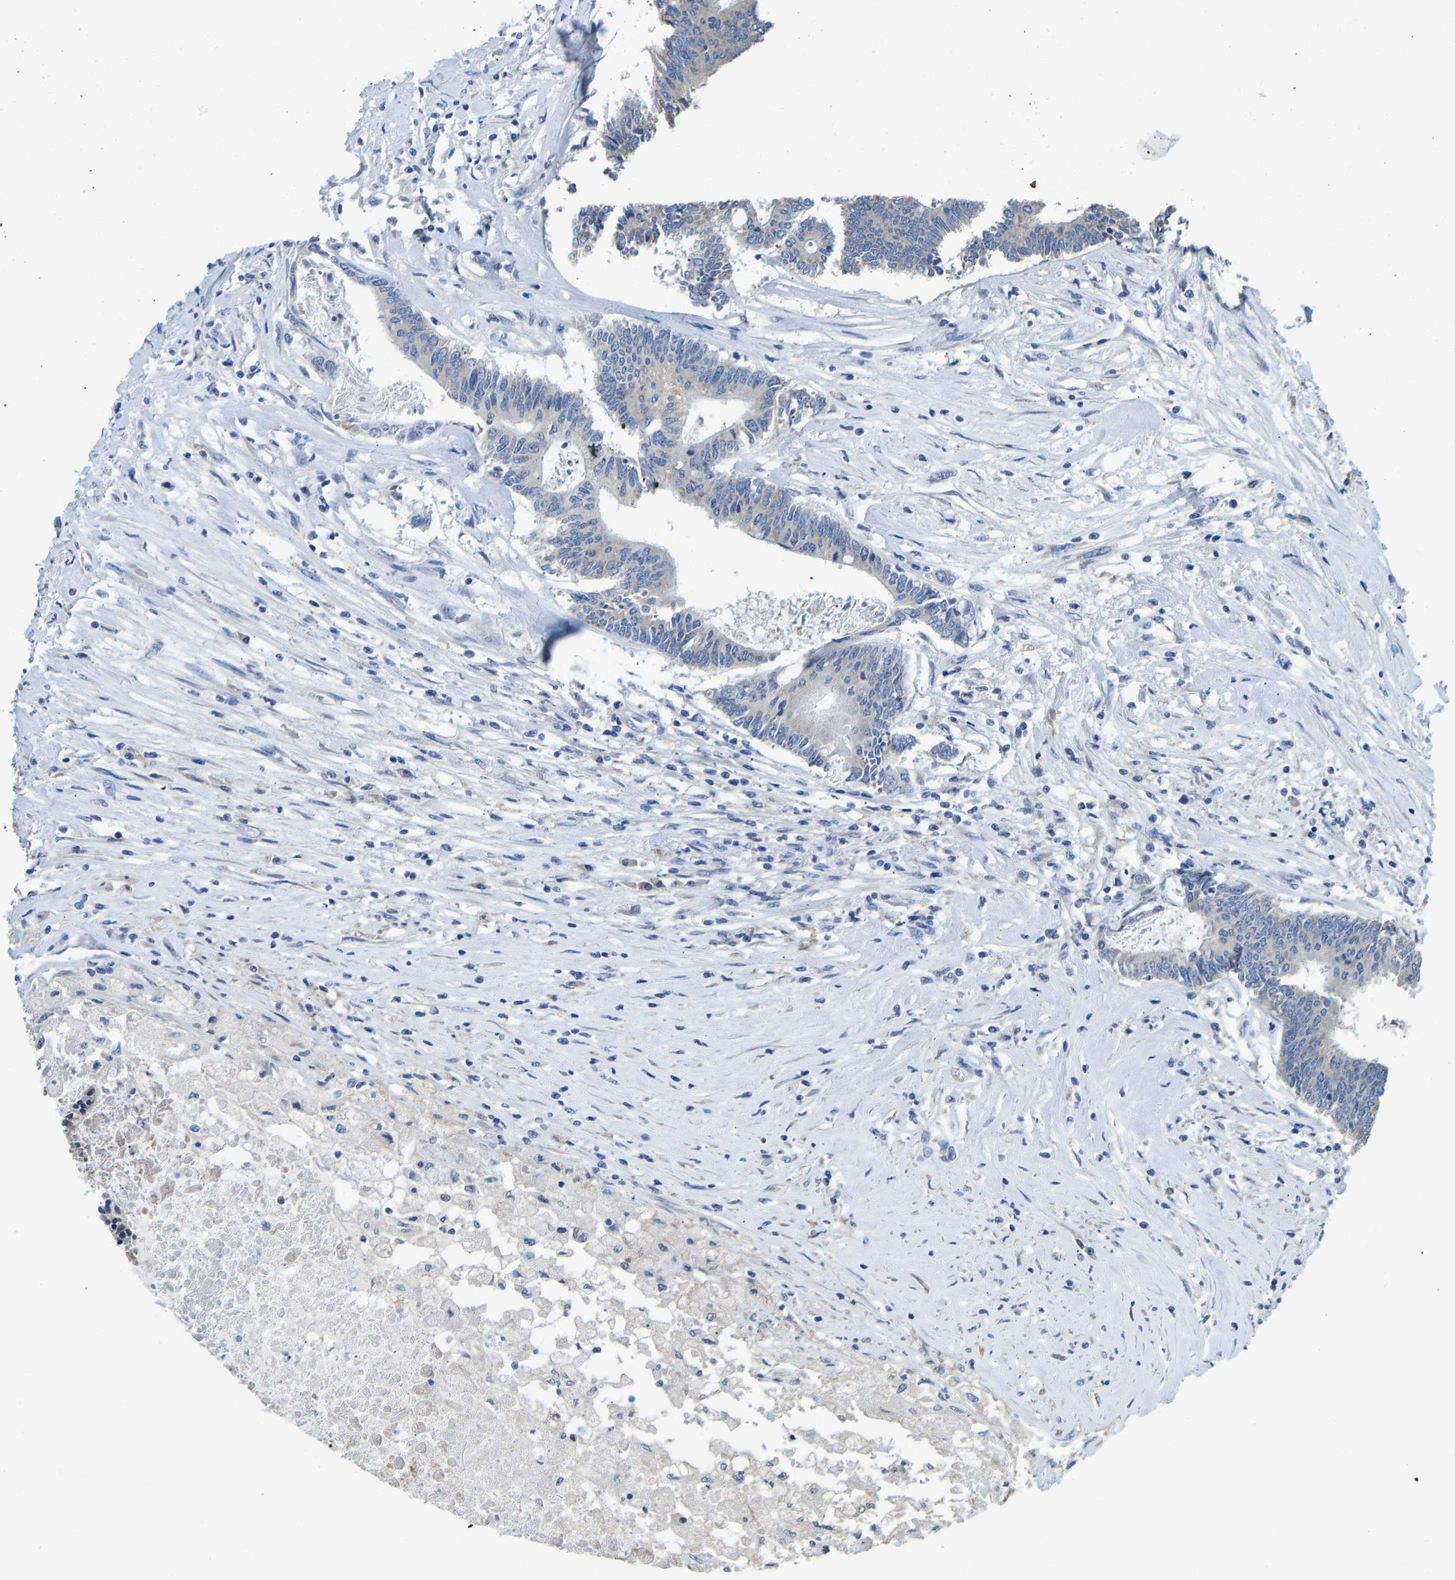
{"staining": {"intensity": "moderate", "quantity": "25%-75%", "location": "cytoplasmic/membranous"}, "tissue": "colorectal cancer", "cell_type": "Tumor cells", "image_type": "cancer", "snomed": [{"axis": "morphology", "description": "Adenocarcinoma, NOS"}, {"axis": "topography", "description": "Rectum"}], "caption": "A high-resolution histopathology image shows IHC staining of colorectal adenocarcinoma, which demonstrates moderate cytoplasmic/membranous positivity in approximately 25%-75% of tumor cells.", "gene": "TMEM150A", "patient": {"sex": "male", "age": 63}}